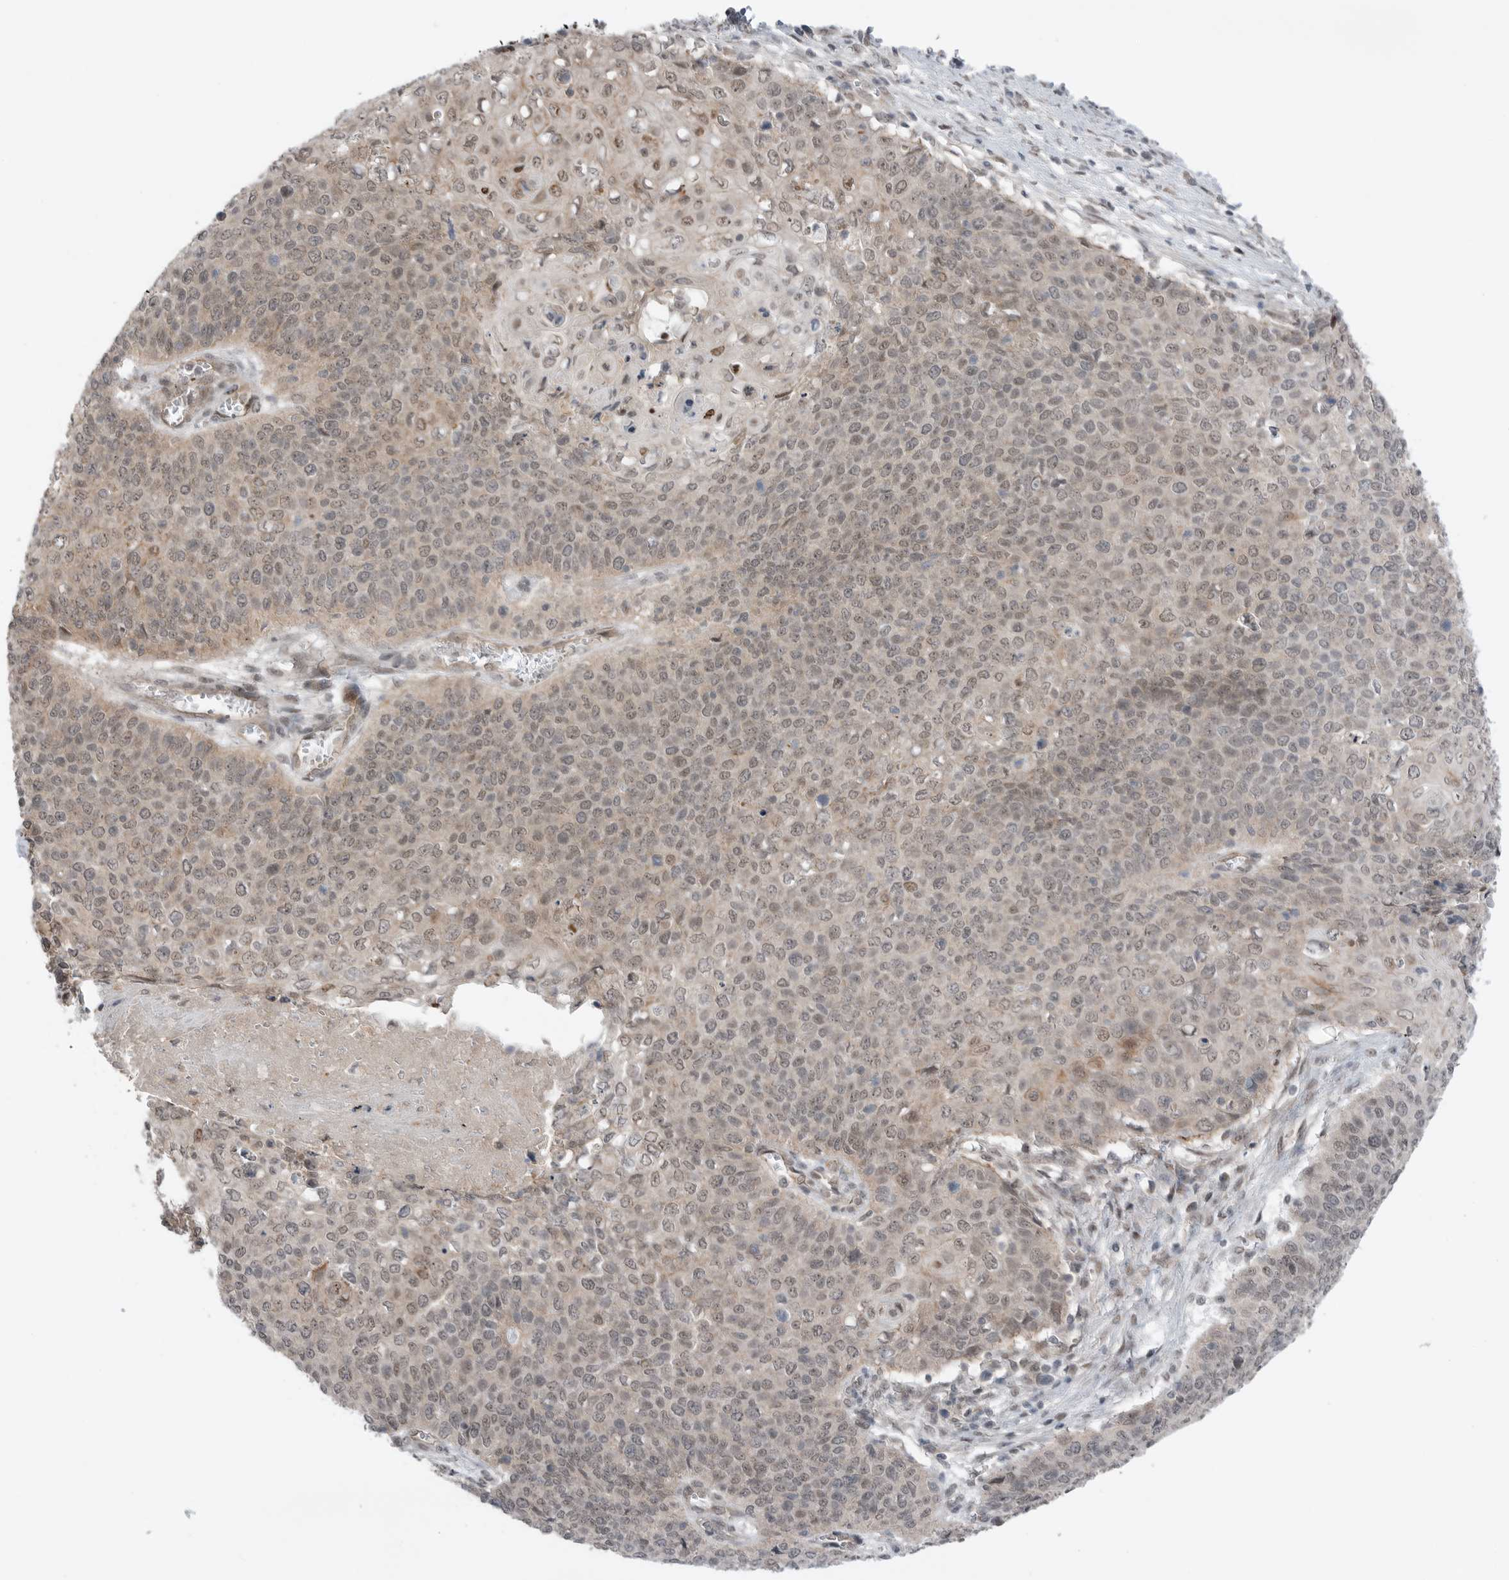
{"staining": {"intensity": "weak", "quantity": "25%-75%", "location": "cytoplasmic/membranous,nuclear"}, "tissue": "cervical cancer", "cell_type": "Tumor cells", "image_type": "cancer", "snomed": [{"axis": "morphology", "description": "Squamous cell carcinoma, NOS"}, {"axis": "topography", "description": "Cervix"}], "caption": "This micrograph exhibits immunohistochemistry staining of human squamous cell carcinoma (cervical), with low weak cytoplasmic/membranous and nuclear staining in about 25%-75% of tumor cells.", "gene": "NTAQ1", "patient": {"sex": "female", "age": 39}}